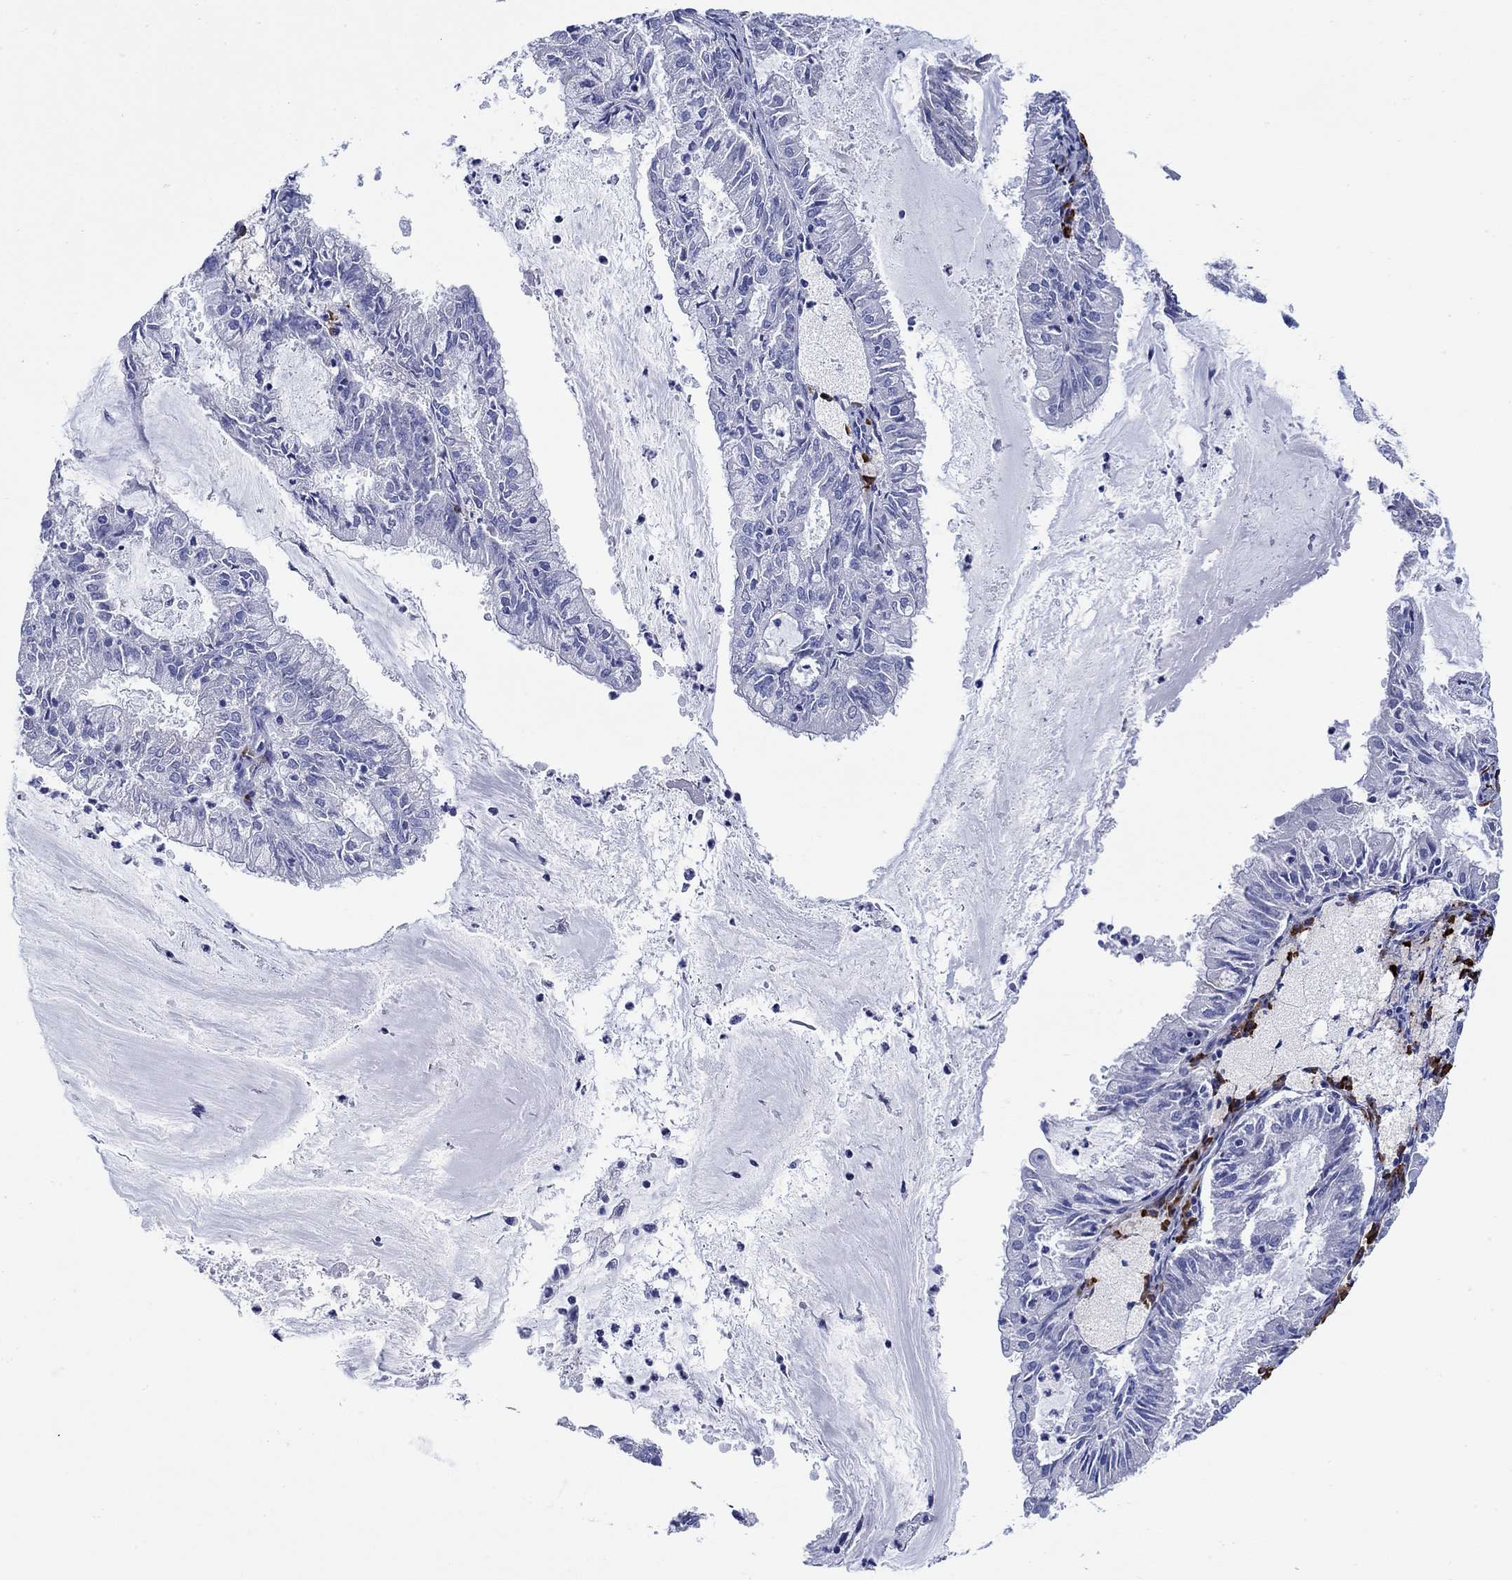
{"staining": {"intensity": "negative", "quantity": "none", "location": "none"}, "tissue": "endometrial cancer", "cell_type": "Tumor cells", "image_type": "cancer", "snomed": [{"axis": "morphology", "description": "Adenocarcinoma, NOS"}, {"axis": "topography", "description": "Endometrium"}], "caption": "Tumor cells are negative for brown protein staining in endometrial cancer (adenocarcinoma).", "gene": "P2RY6", "patient": {"sex": "female", "age": 57}}